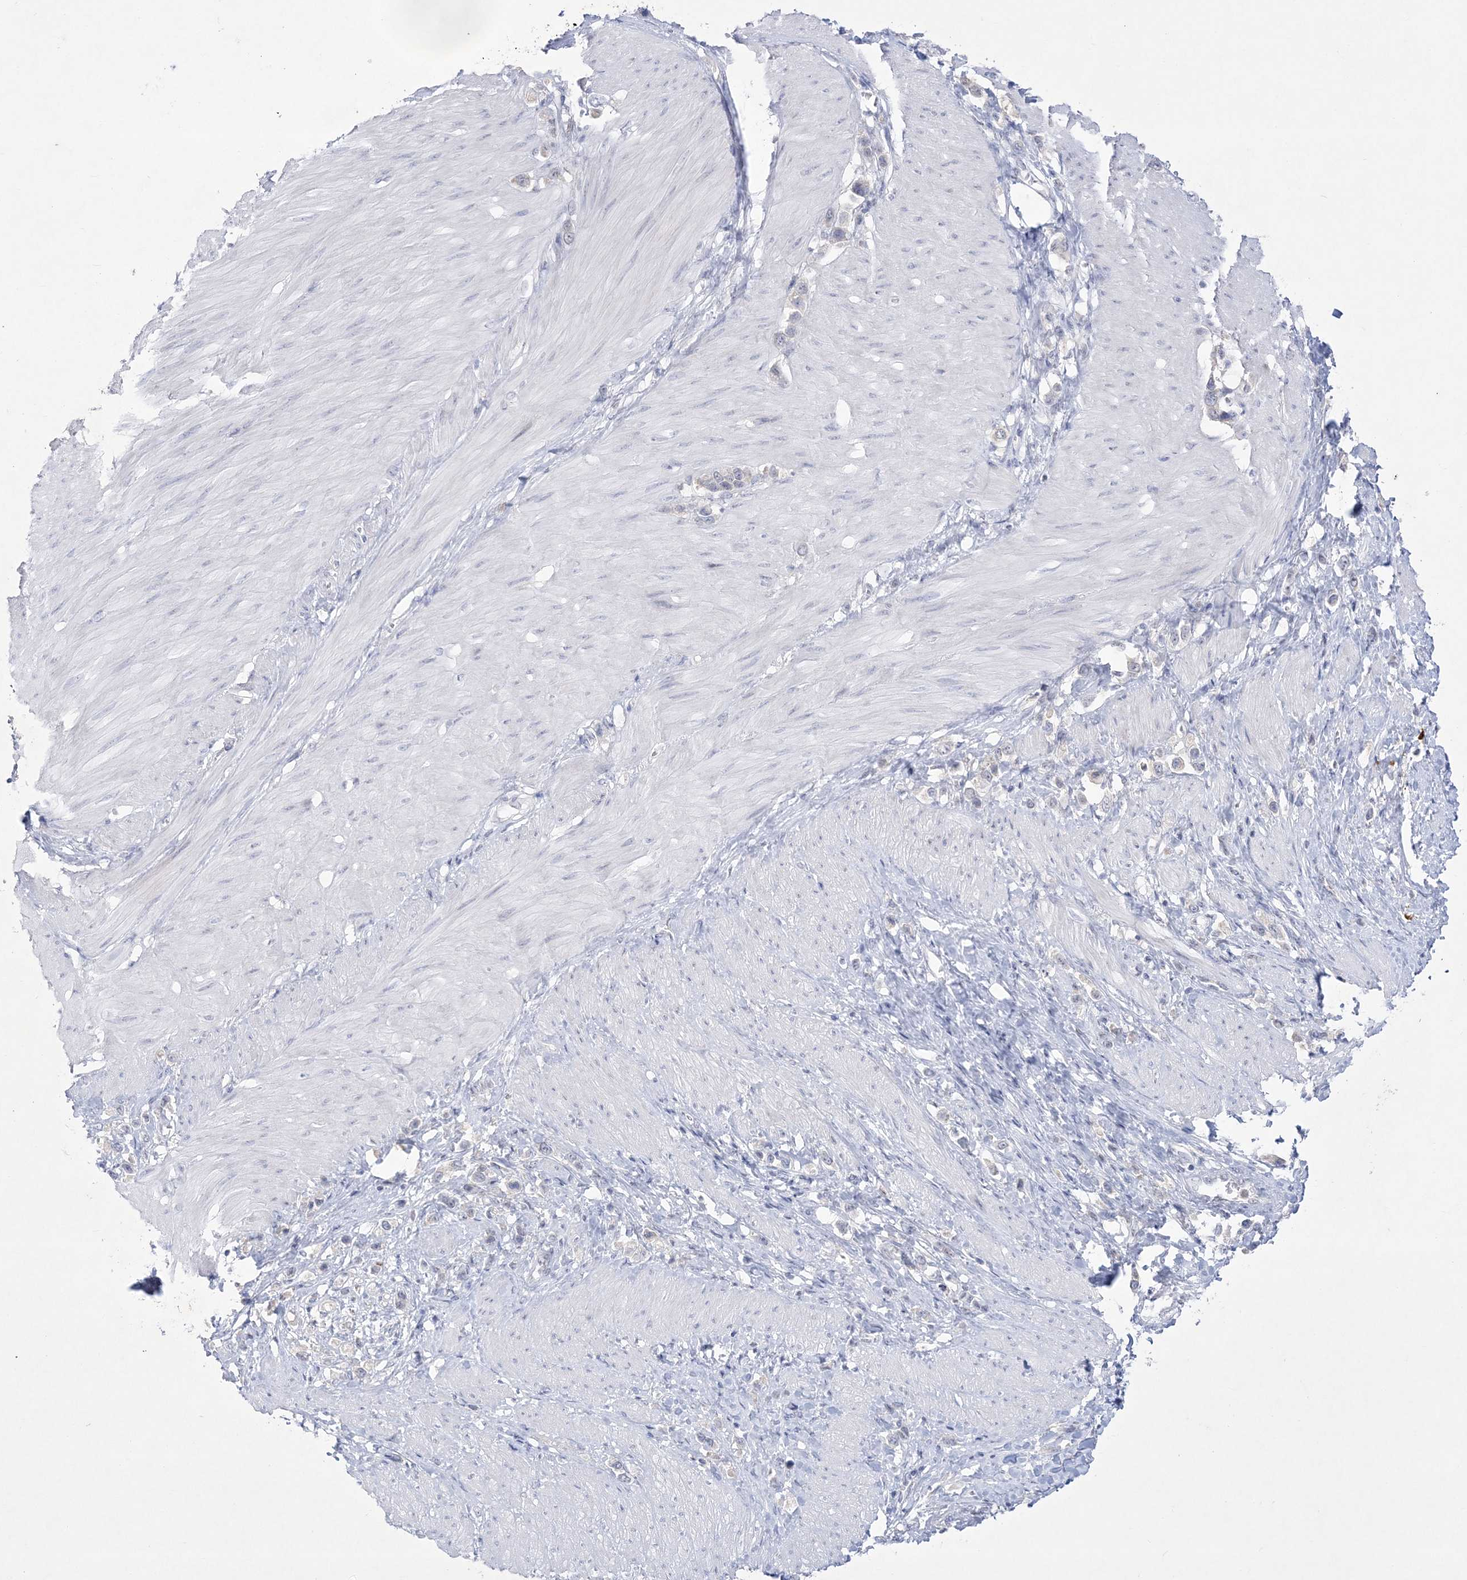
{"staining": {"intensity": "negative", "quantity": "none", "location": "none"}, "tissue": "stomach cancer", "cell_type": "Tumor cells", "image_type": "cancer", "snomed": [{"axis": "morphology", "description": "Normal tissue, NOS"}, {"axis": "morphology", "description": "Adenocarcinoma, NOS"}, {"axis": "topography", "description": "Stomach, upper"}, {"axis": "topography", "description": "Stomach"}], "caption": "Immunohistochemistry (IHC) of human stomach cancer displays no staining in tumor cells.", "gene": "WDR27", "patient": {"sex": "female", "age": 65}}